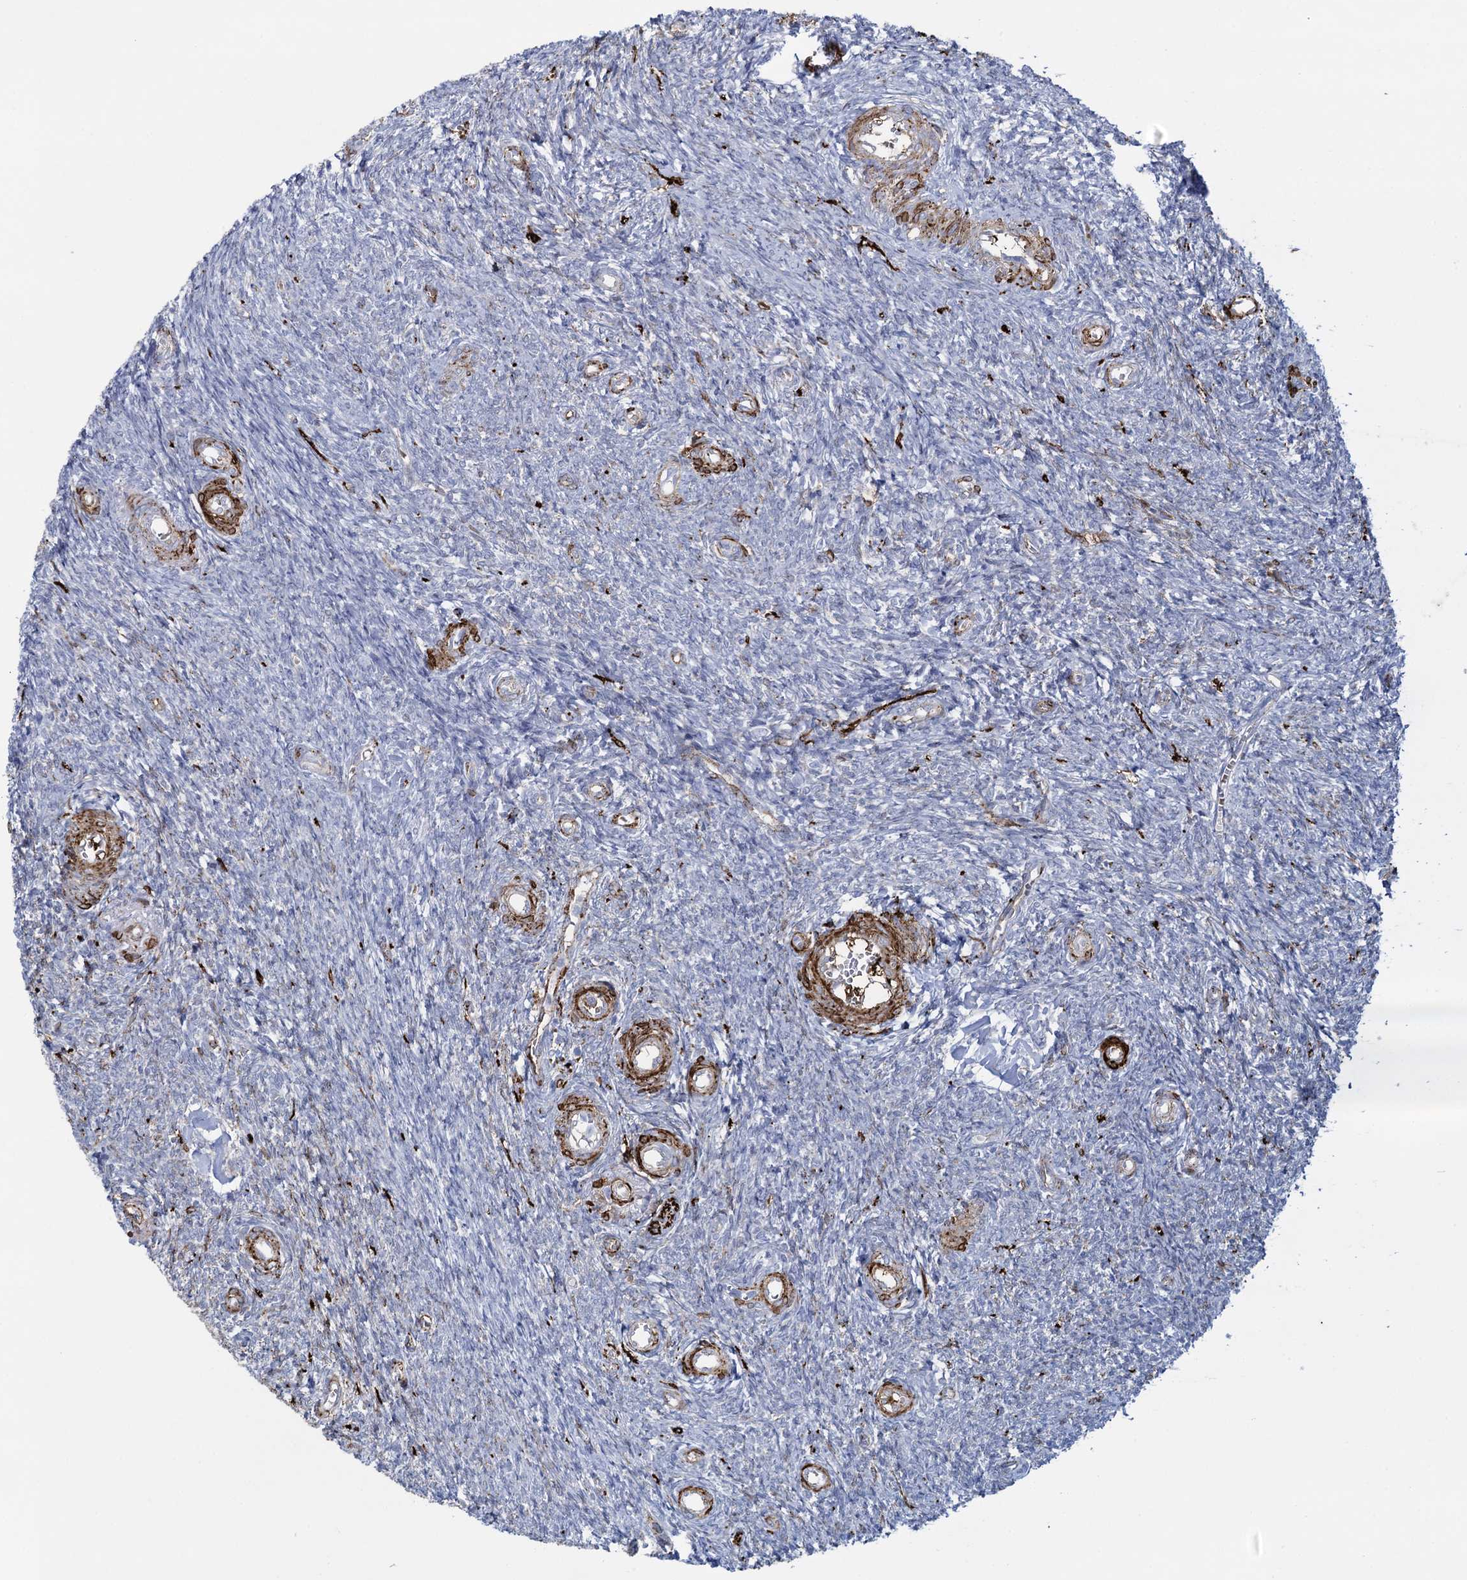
{"staining": {"intensity": "negative", "quantity": "none", "location": "none"}, "tissue": "ovary", "cell_type": "Ovarian stroma cells", "image_type": "normal", "snomed": [{"axis": "morphology", "description": "Normal tissue, NOS"}, {"axis": "topography", "description": "Ovary"}], "caption": "Ovarian stroma cells show no significant expression in benign ovary. (Immunohistochemistry, brightfield microscopy, high magnification).", "gene": "SNCG", "patient": {"sex": "female", "age": 44}}